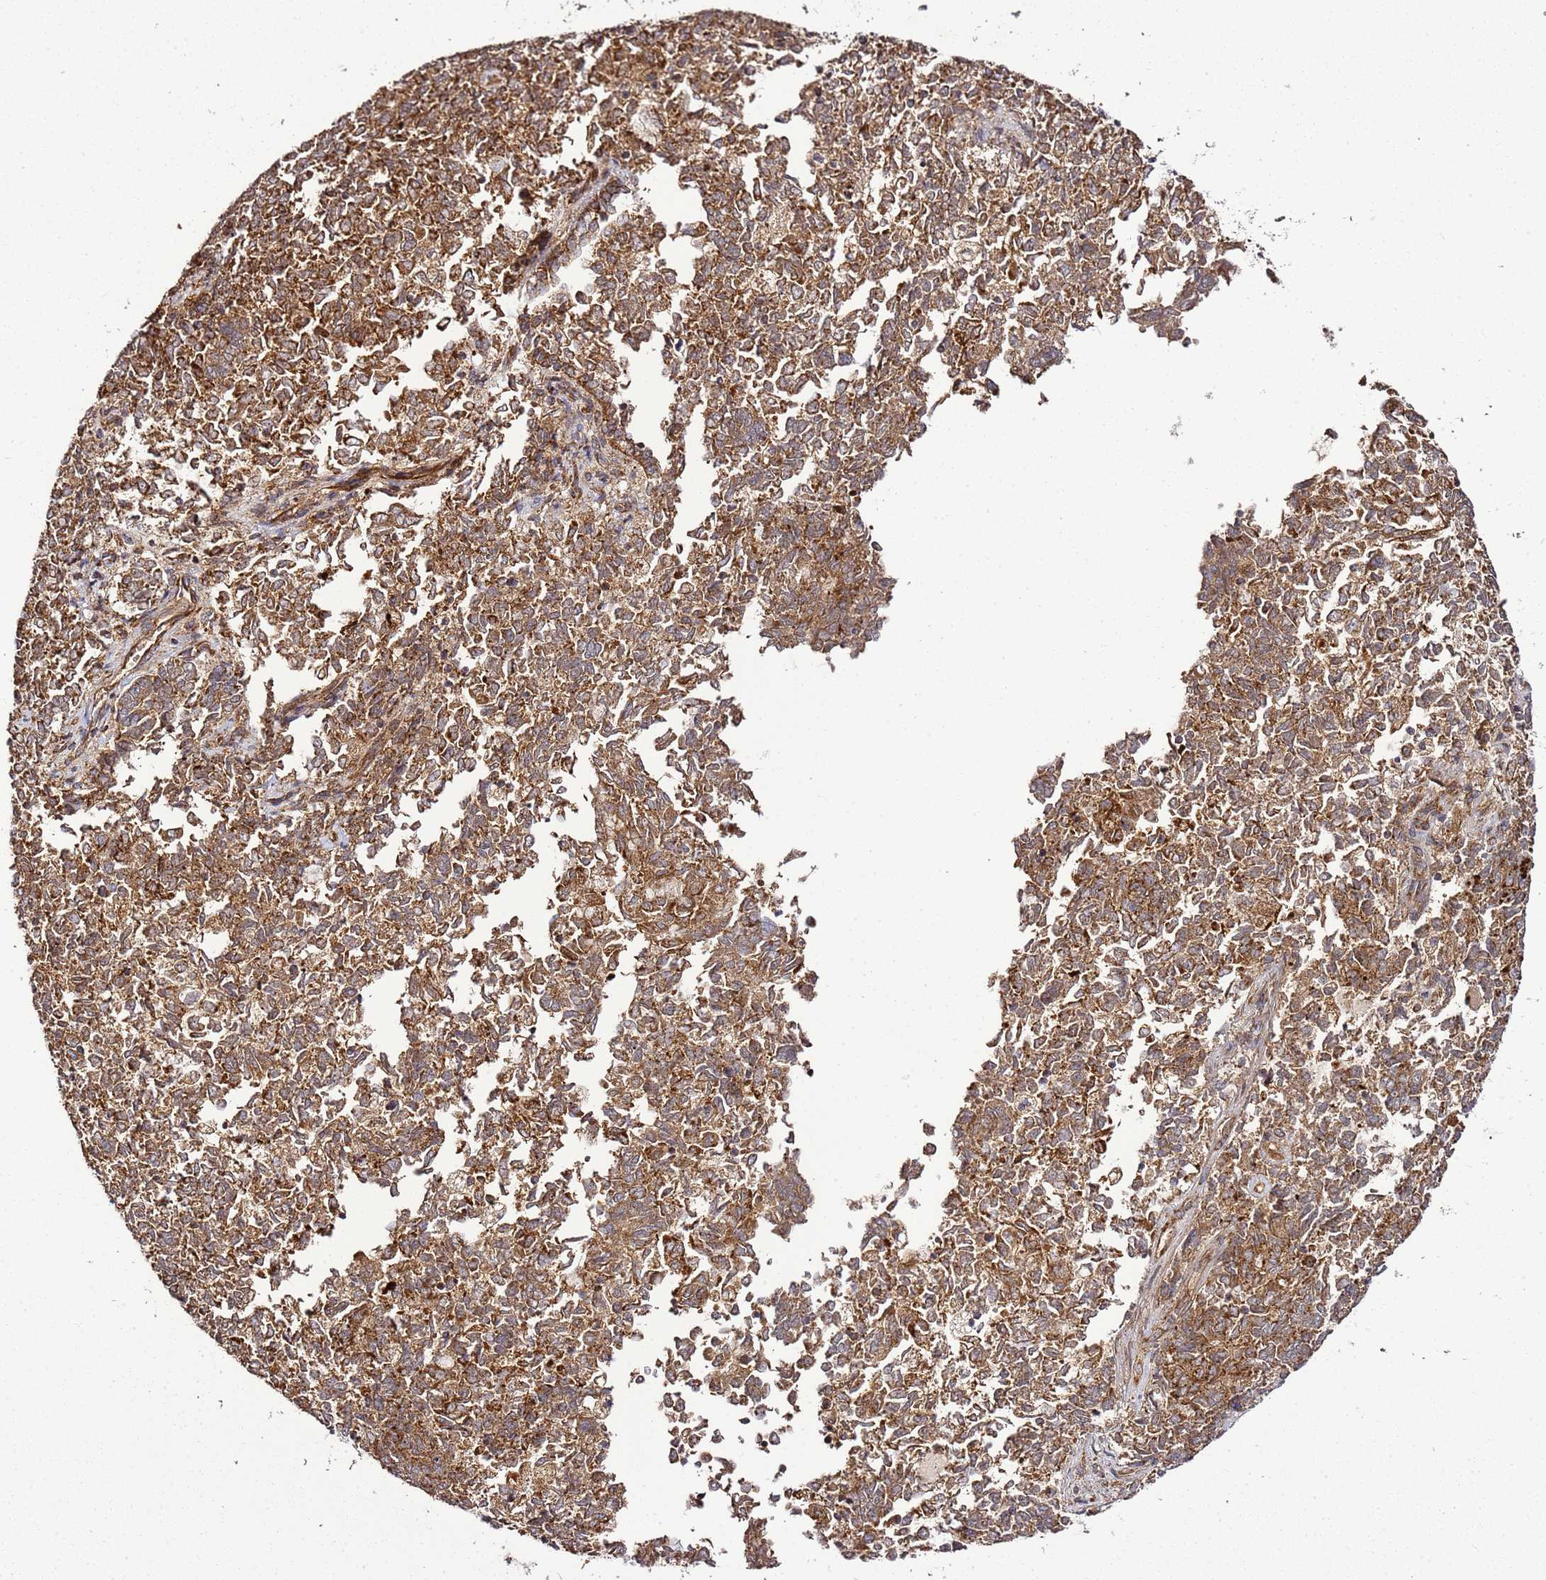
{"staining": {"intensity": "strong", "quantity": ">75%", "location": "cytoplasmic/membranous"}, "tissue": "endometrial cancer", "cell_type": "Tumor cells", "image_type": "cancer", "snomed": [{"axis": "morphology", "description": "Adenocarcinoma, NOS"}, {"axis": "topography", "description": "Endometrium"}], "caption": "Brown immunohistochemical staining in endometrial cancer (adenocarcinoma) reveals strong cytoplasmic/membranous expression in approximately >75% of tumor cells. (Brightfield microscopy of DAB IHC at high magnification).", "gene": "TM2D2", "patient": {"sex": "female", "age": 80}}